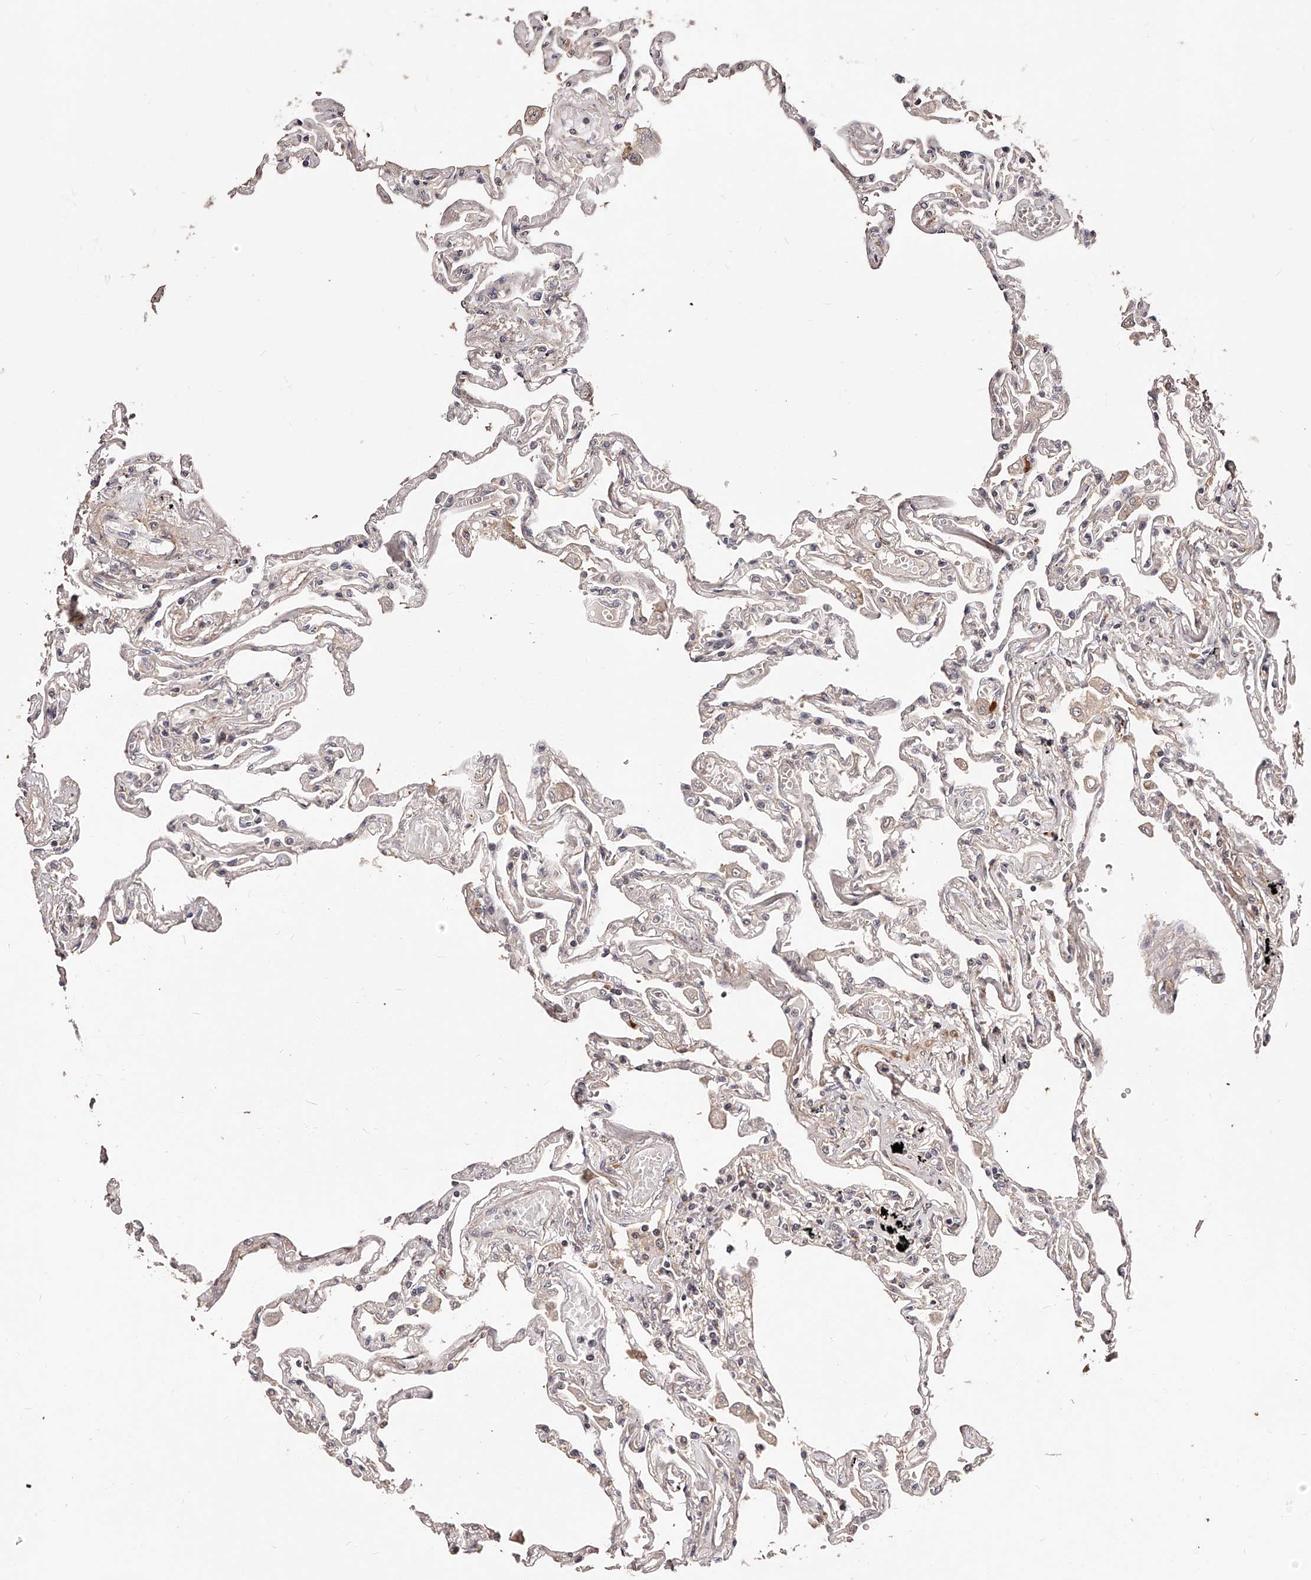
{"staining": {"intensity": "moderate", "quantity": "<25%", "location": "cytoplasmic/membranous"}, "tissue": "lung", "cell_type": "Alveolar cells", "image_type": "normal", "snomed": [{"axis": "morphology", "description": "Normal tissue, NOS"}, {"axis": "topography", "description": "Lung"}], "caption": "Protein expression analysis of unremarkable lung shows moderate cytoplasmic/membranous positivity in about <25% of alveolar cells. Nuclei are stained in blue.", "gene": "ZNF502", "patient": {"sex": "female", "age": 67}}